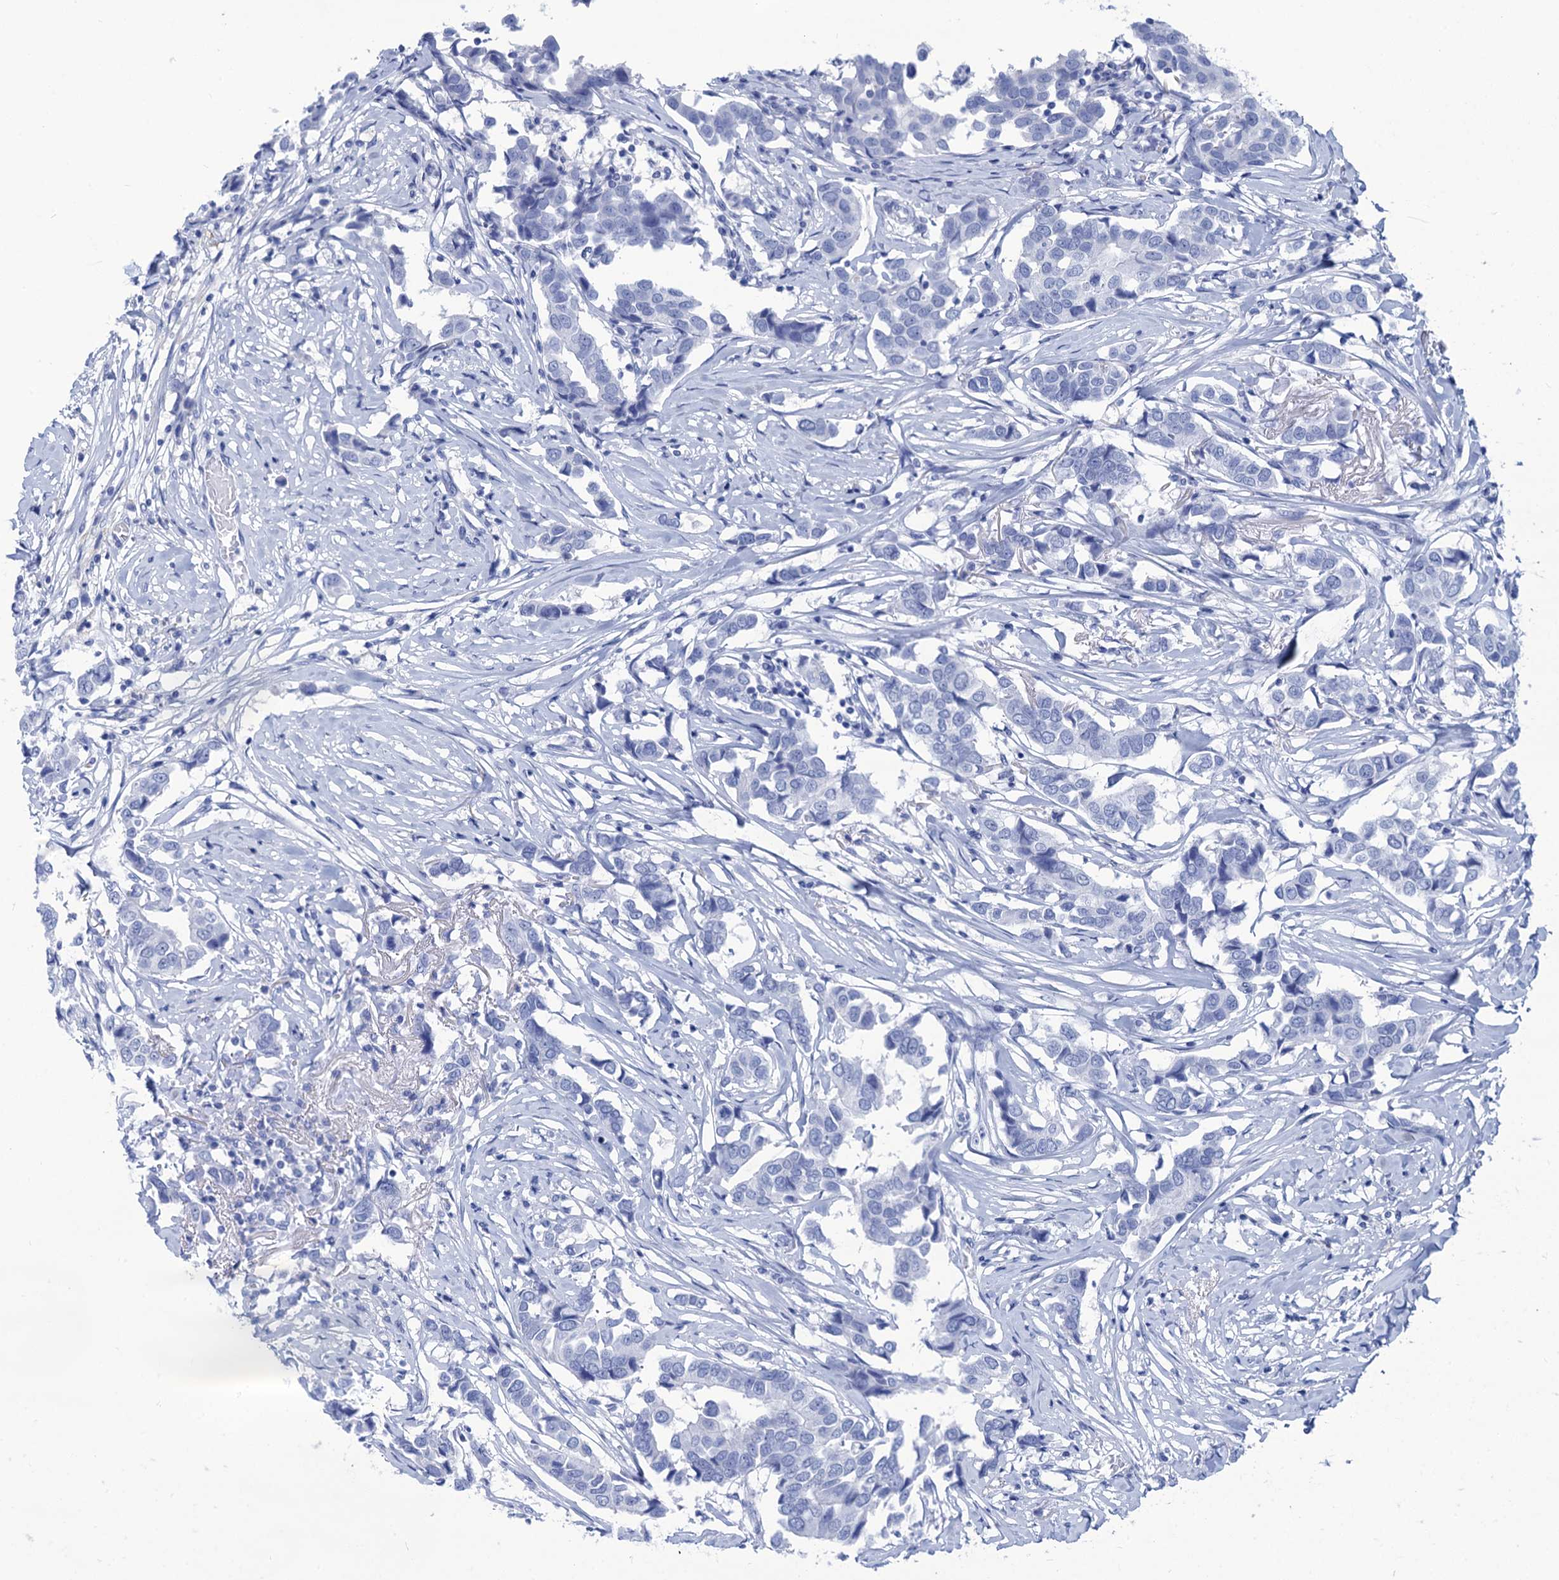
{"staining": {"intensity": "negative", "quantity": "none", "location": "none"}, "tissue": "breast cancer", "cell_type": "Tumor cells", "image_type": "cancer", "snomed": [{"axis": "morphology", "description": "Duct carcinoma"}, {"axis": "topography", "description": "Breast"}], "caption": "Histopathology image shows no protein staining in tumor cells of breast cancer tissue.", "gene": "CABYR", "patient": {"sex": "female", "age": 80}}